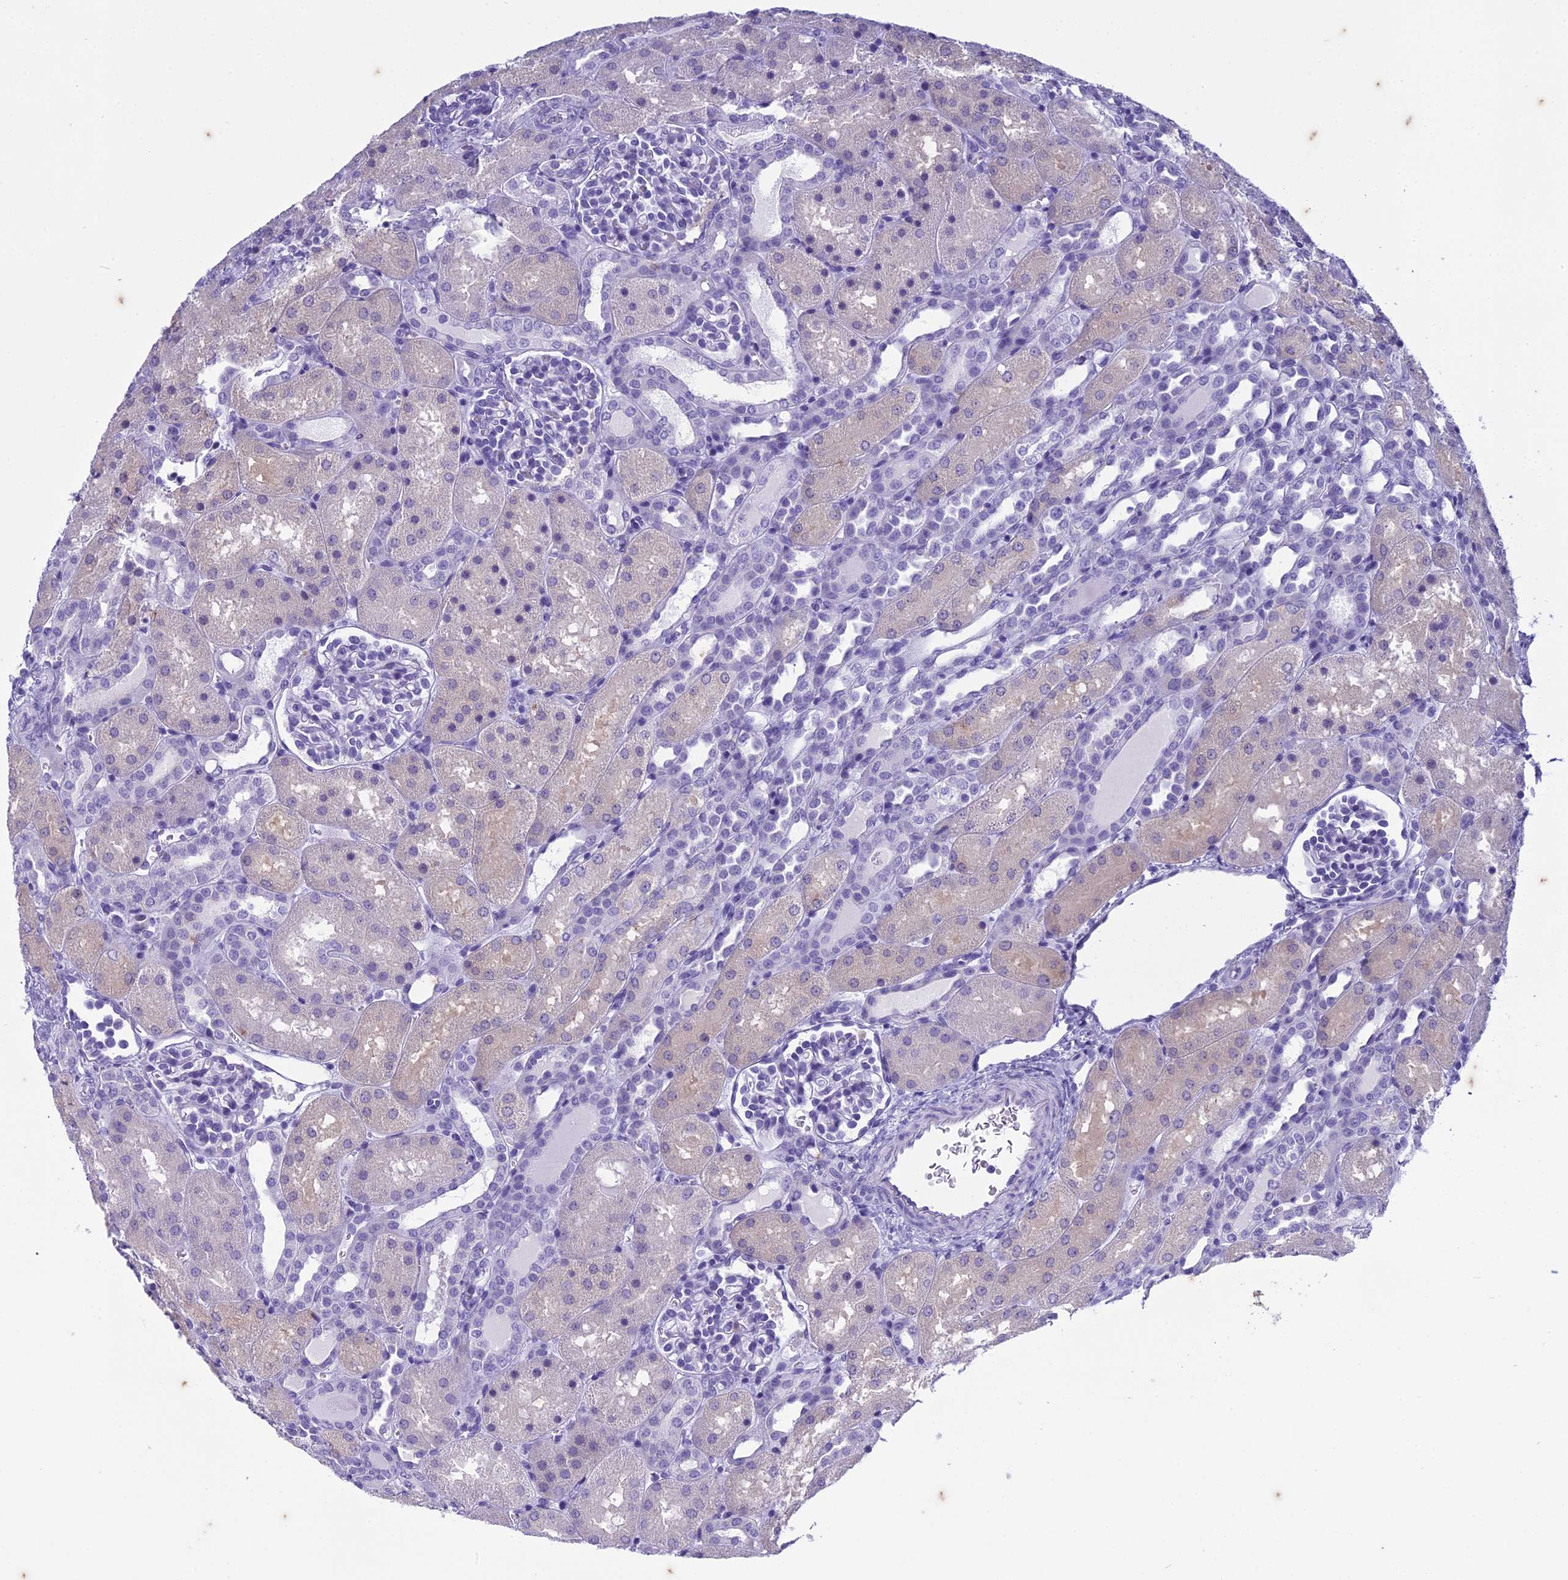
{"staining": {"intensity": "negative", "quantity": "none", "location": "none"}, "tissue": "kidney", "cell_type": "Cells in glomeruli", "image_type": "normal", "snomed": [{"axis": "morphology", "description": "Normal tissue, NOS"}, {"axis": "topography", "description": "Kidney"}], "caption": "DAB immunohistochemical staining of normal human kidney reveals no significant staining in cells in glomeruli.", "gene": "HMGB4", "patient": {"sex": "male", "age": 1}}